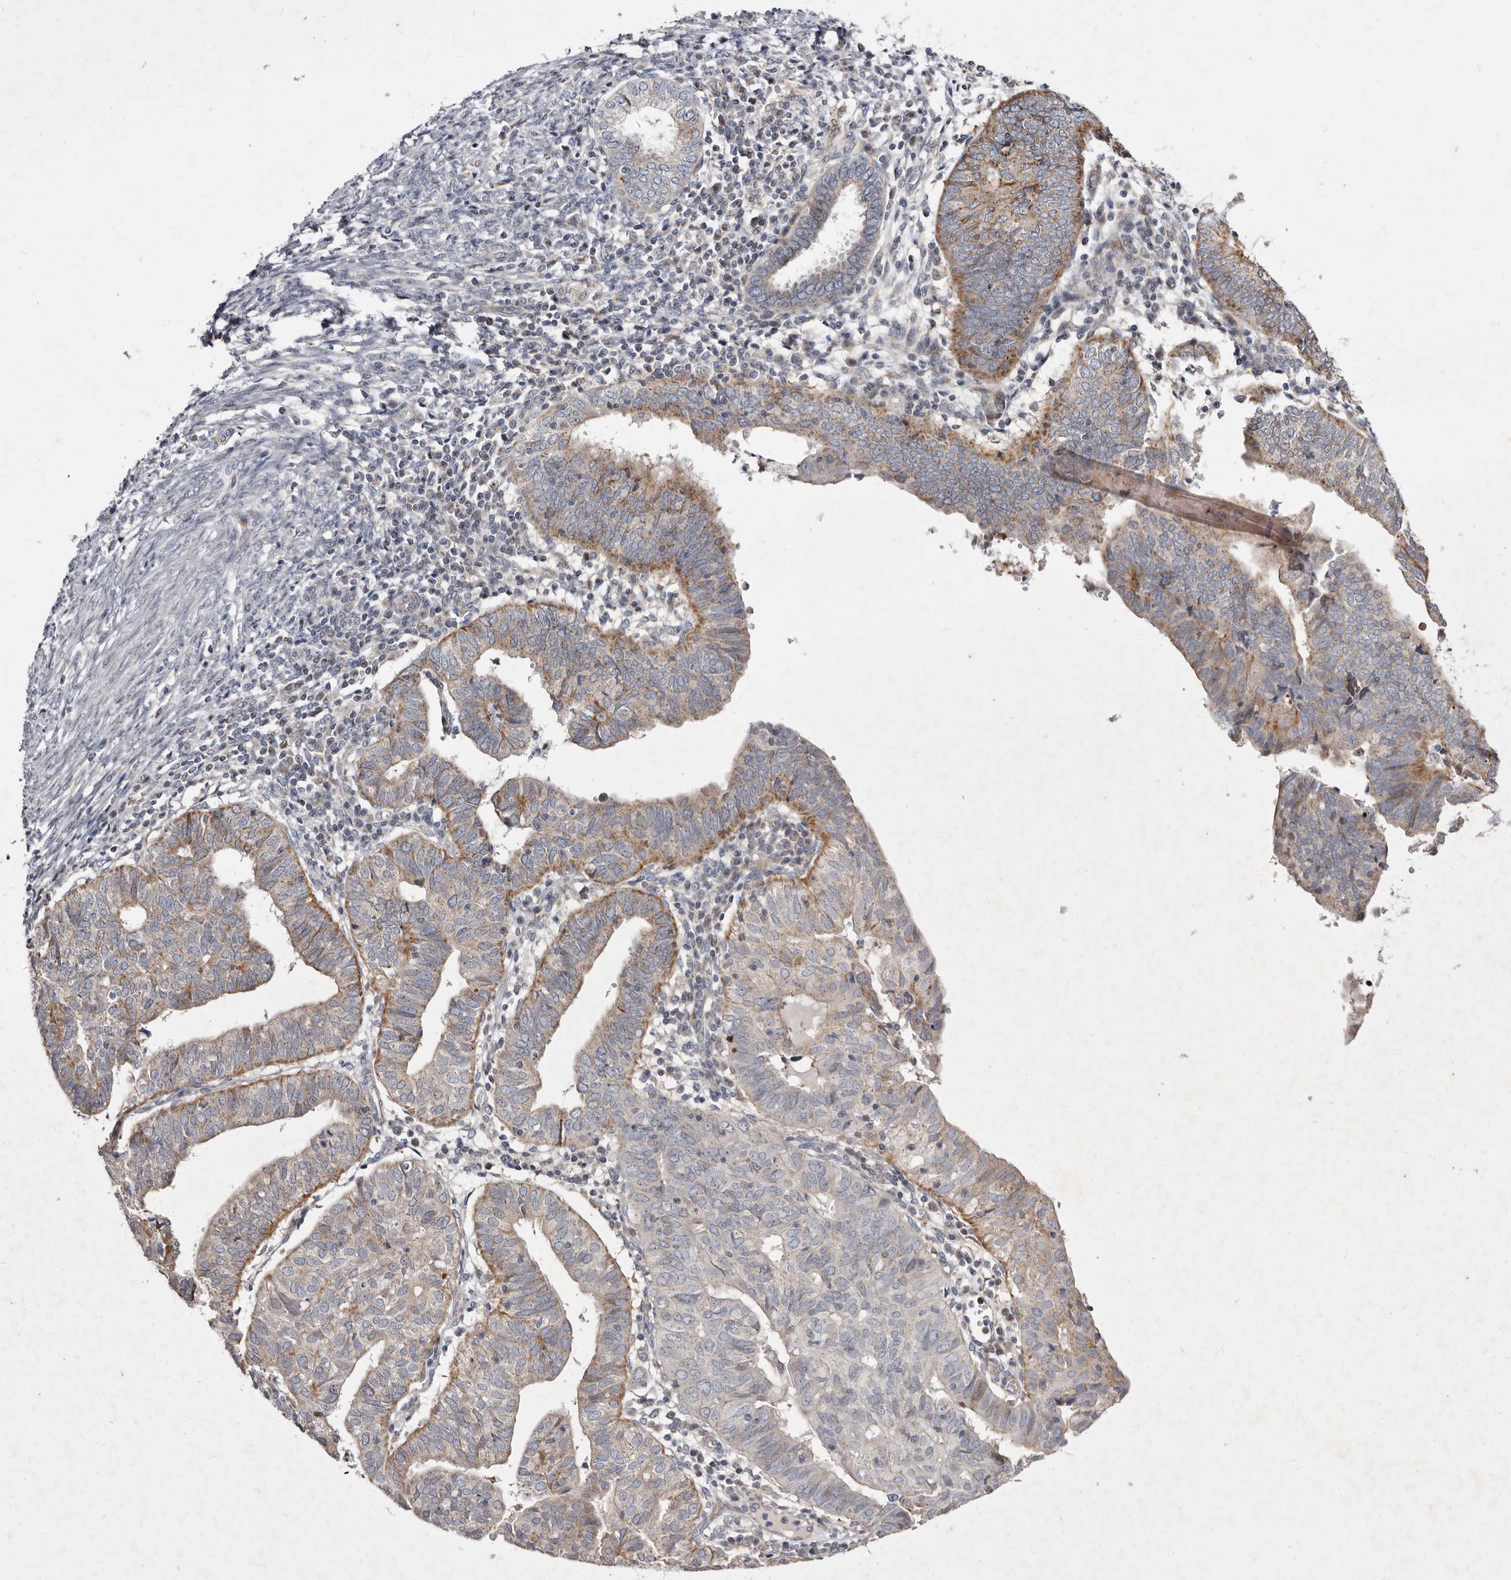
{"staining": {"intensity": "moderate", "quantity": "25%-75%", "location": "cytoplasmic/membranous"}, "tissue": "endometrial cancer", "cell_type": "Tumor cells", "image_type": "cancer", "snomed": [{"axis": "morphology", "description": "Adenocarcinoma, NOS"}, {"axis": "topography", "description": "Uterus"}], "caption": "A micrograph of human endometrial cancer (adenocarcinoma) stained for a protein shows moderate cytoplasmic/membranous brown staining in tumor cells.", "gene": "TIMM17B", "patient": {"sex": "female", "age": 77}}